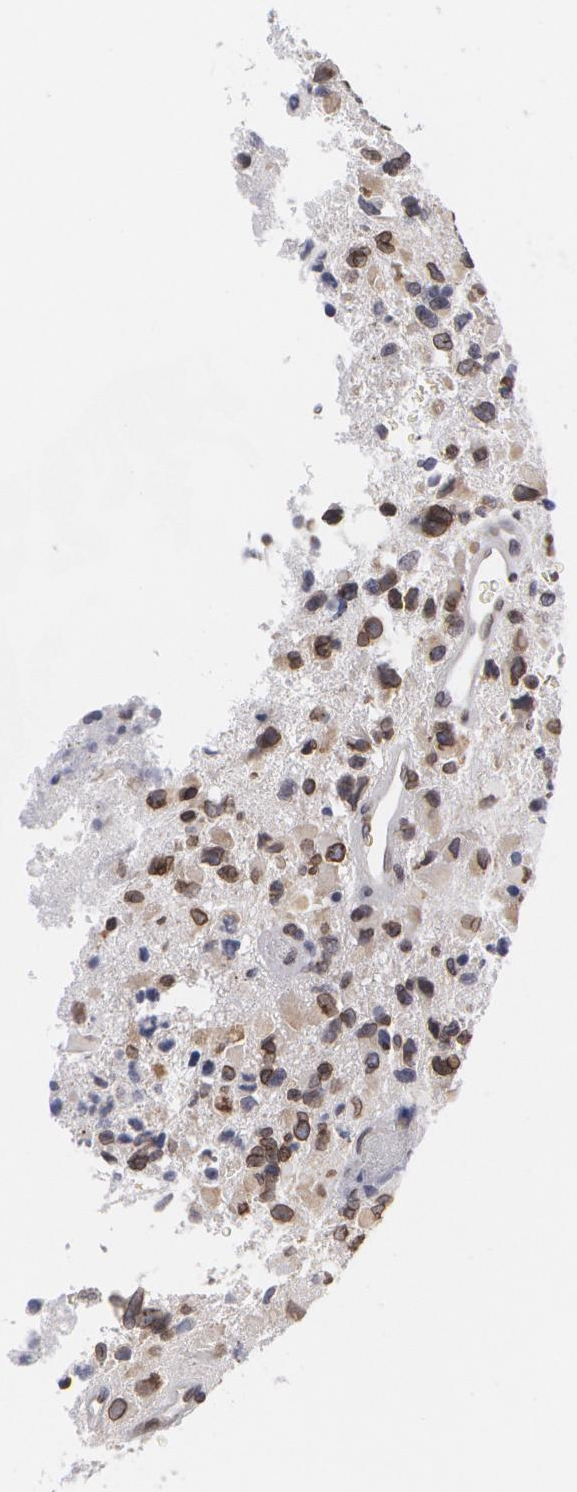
{"staining": {"intensity": "moderate", "quantity": ">75%", "location": "nuclear"}, "tissue": "glioma", "cell_type": "Tumor cells", "image_type": "cancer", "snomed": [{"axis": "morphology", "description": "Glioma, malignant, High grade"}, {"axis": "topography", "description": "Brain"}], "caption": "Human glioma stained with a brown dye demonstrates moderate nuclear positive staining in about >75% of tumor cells.", "gene": "EMD", "patient": {"sex": "male", "age": 69}}